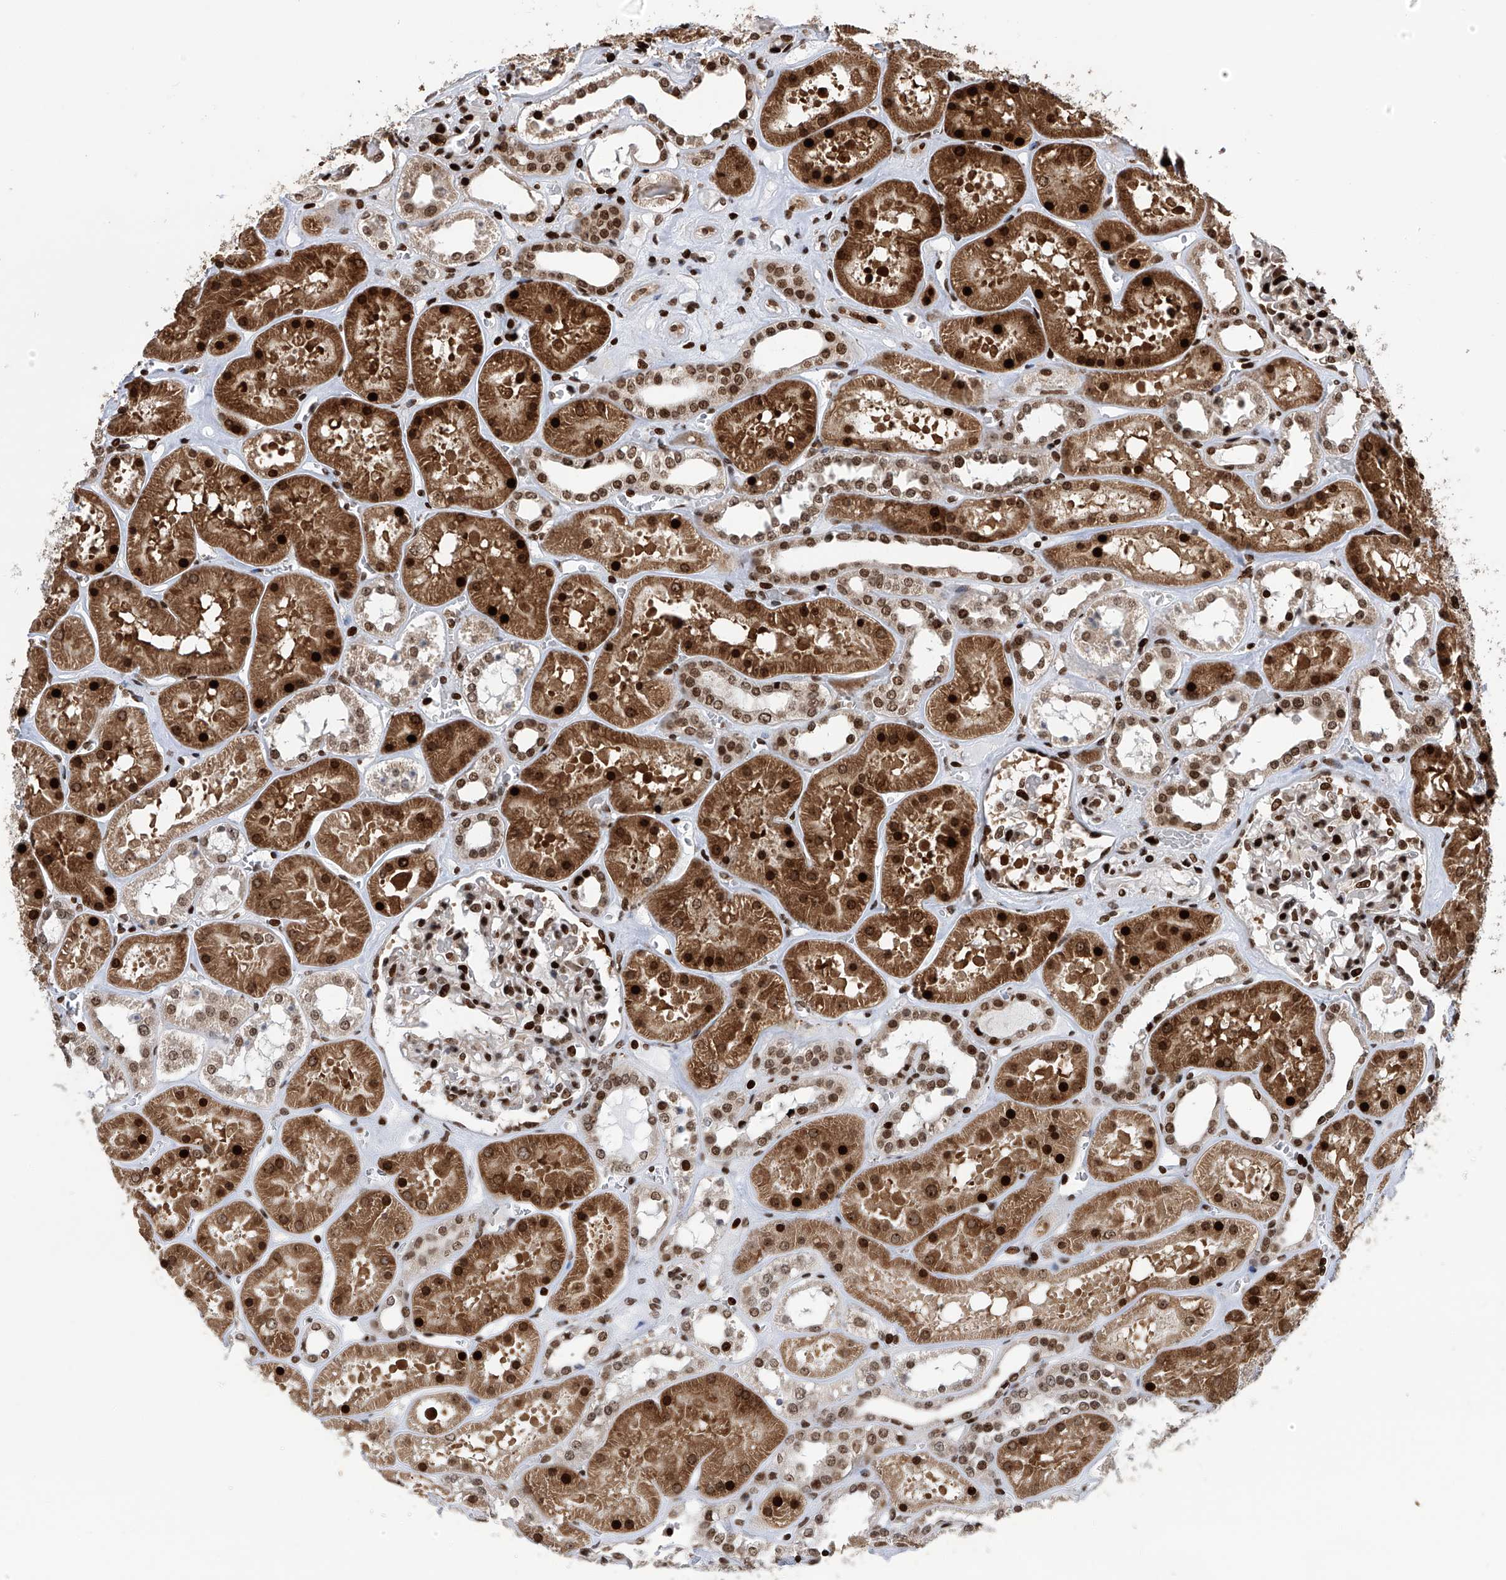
{"staining": {"intensity": "strong", "quantity": ">75%", "location": "nuclear"}, "tissue": "kidney", "cell_type": "Cells in glomeruli", "image_type": "normal", "snomed": [{"axis": "morphology", "description": "Normal tissue, NOS"}, {"axis": "topography", "description": "Kidney"}], "caption": "The histopathology image exhibits staining of normal kidney, revealing strong nuclear protein staining (brown color) within cells in glomeruli.", "gene": "PAK1IP1", "patient": {"sex": "female", "age": 41}}